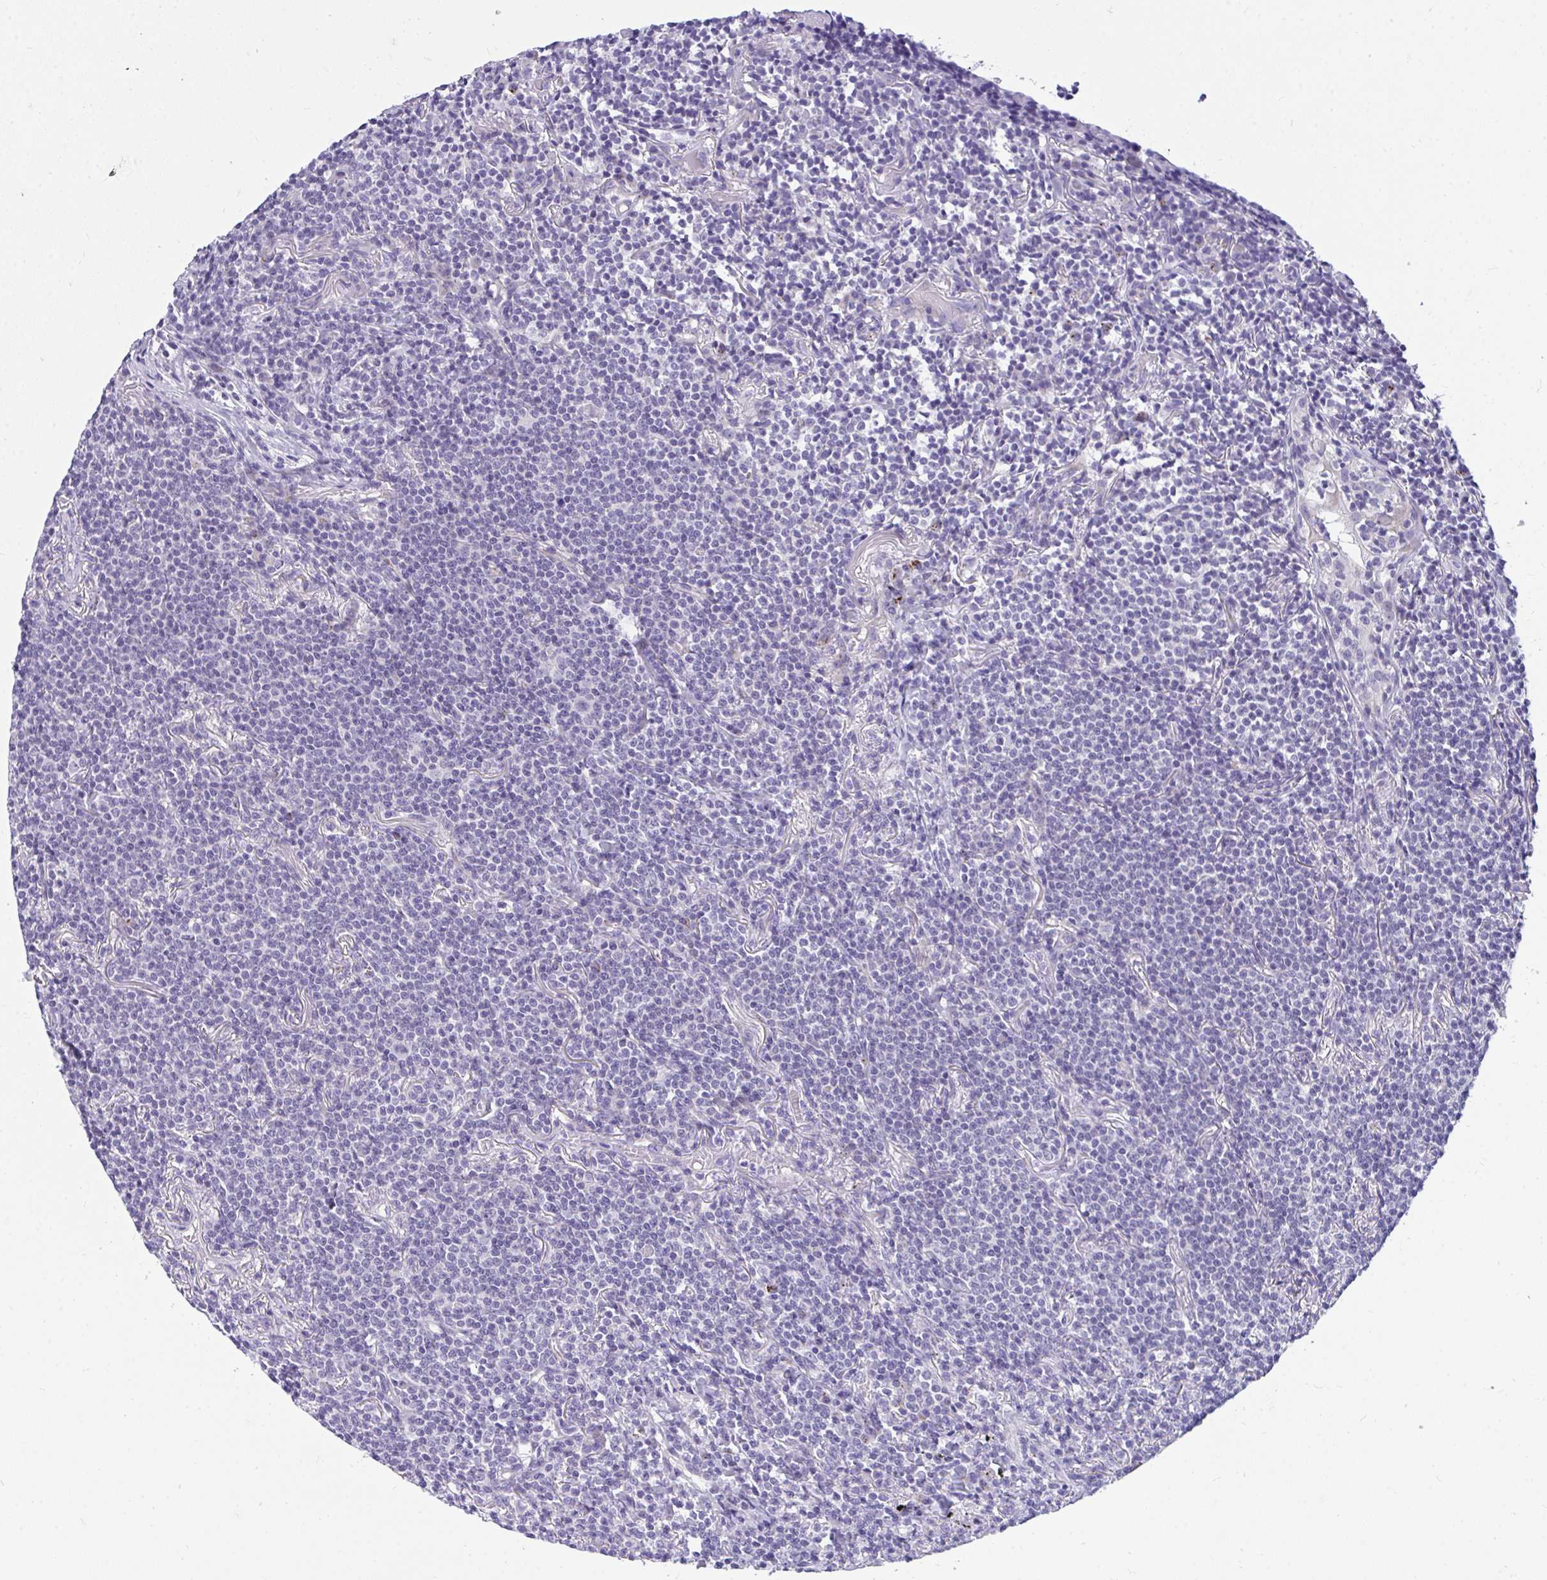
{"staining": {"intensity": "negative", "quantity": "none", "location": "none"}, "tissue": "lymphoma", "cell_type": "Tumor cells", "image_type": "cancer", "snomed": [{"axis": "morphology", "description": "Malignant lymphoma, non-Hodgkin's type, Low grade"}, {"axis": "topography", "description": "Lung"}], "caption": "An IHC micrograph of malignant lymphoma, non-Hodgkin's type (low-grade) is shown. There is no staining in tumor cells of malignant lymphoma, non-Hodgkin's type (low-grade).", "gene": "TSBP1", "patient": {"sex": "female", "age": 71}}